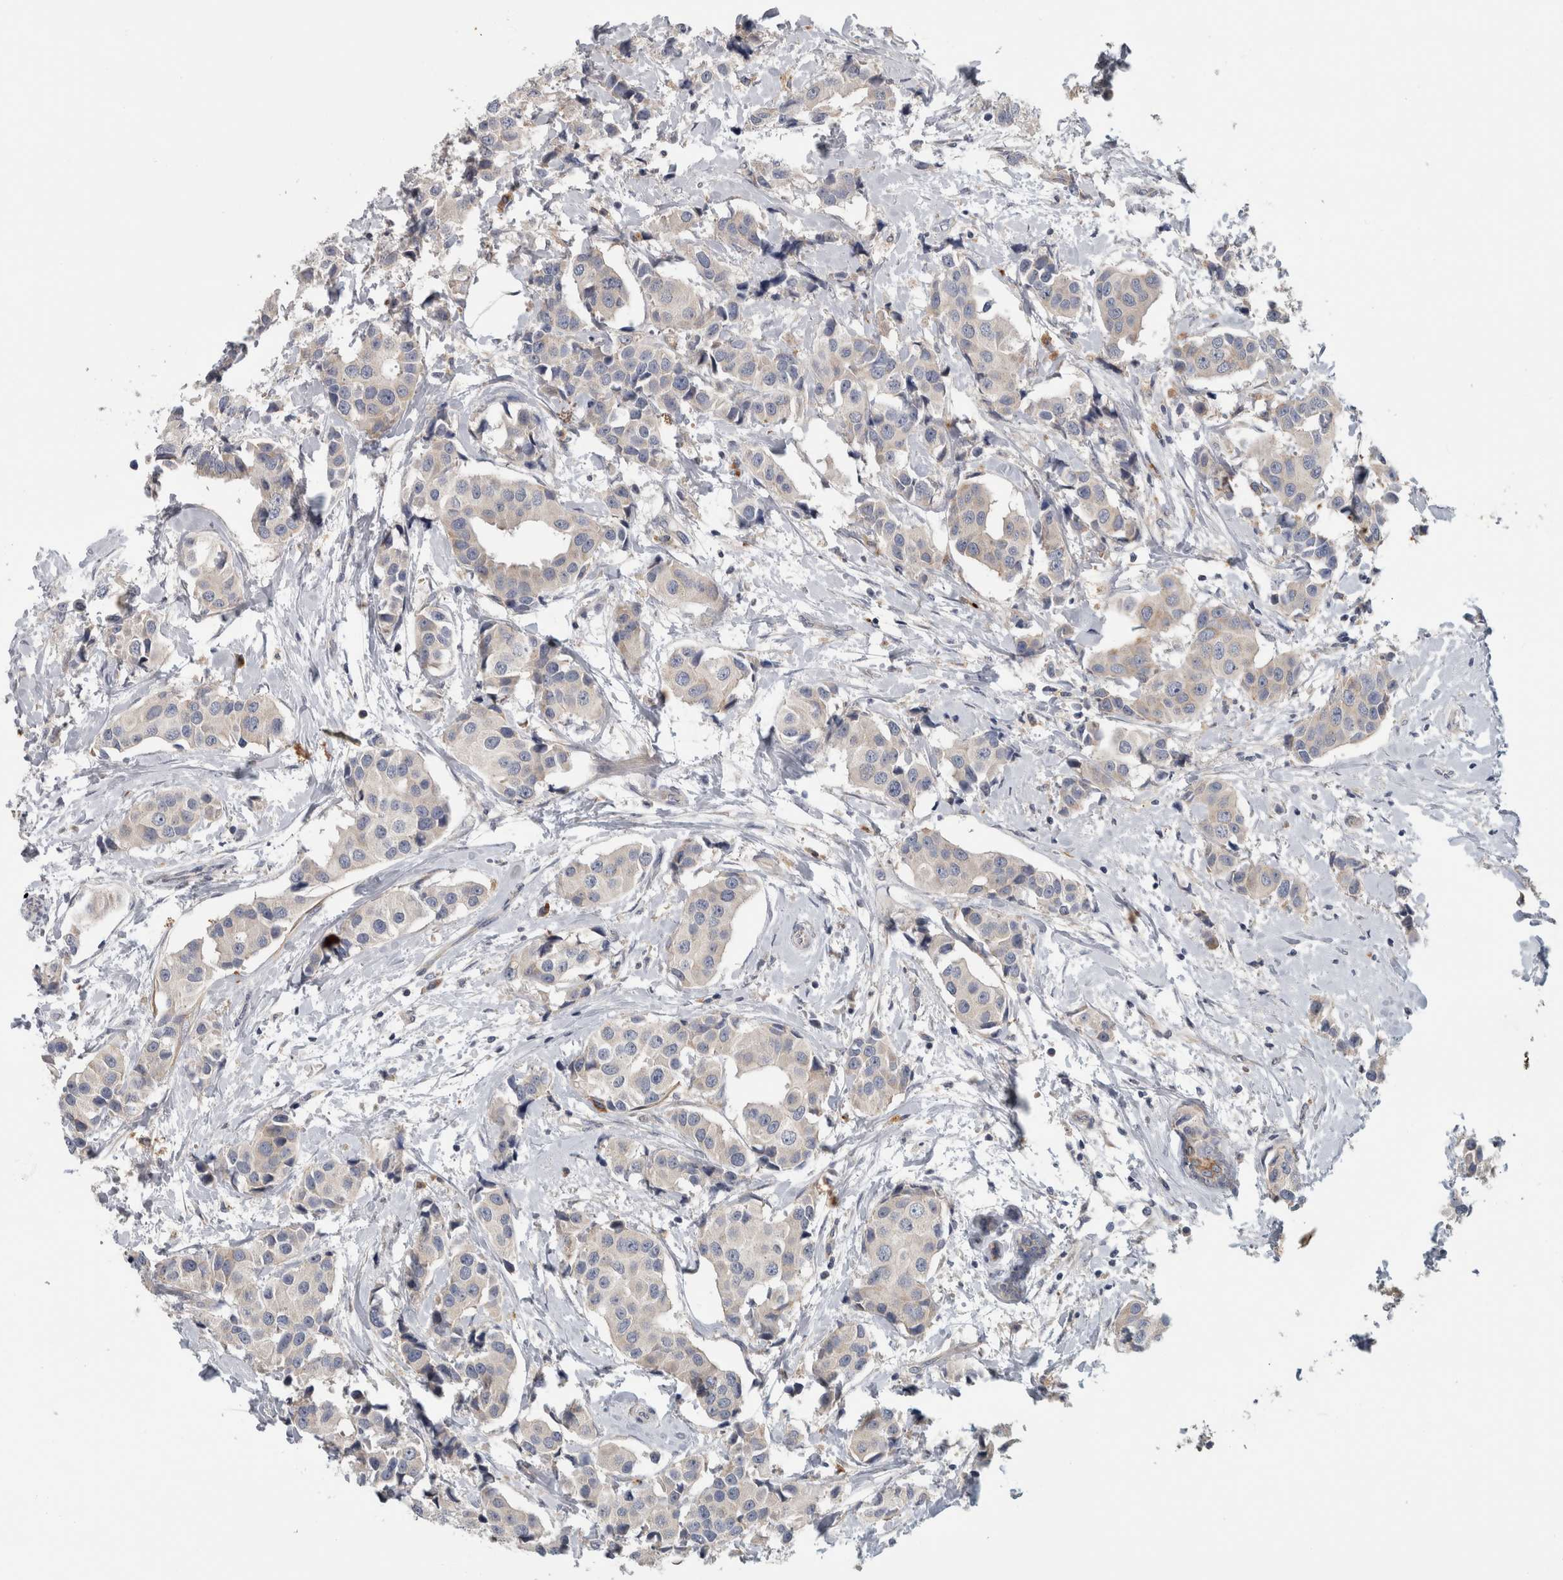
{"staining": {"intensity": "negative", "quantity": "none", "location": "none"}, "tissue": "breast cancer", "cell_type": "Tumor cells", "image_type": "cancer", "snomed": [{"axis": "morphology", "description": "Normal tissue, NOS"}, {"axis": "morphology", "description": "Duct carcinoma"}, {"axis": "topography", "description": "Breast"}], "caption": "Tumor cells show no significant staining in infiltrating ductal carcinoma (breast).", "gene": "ATXN2", "patient": {"sex": "female", "age": 39}}